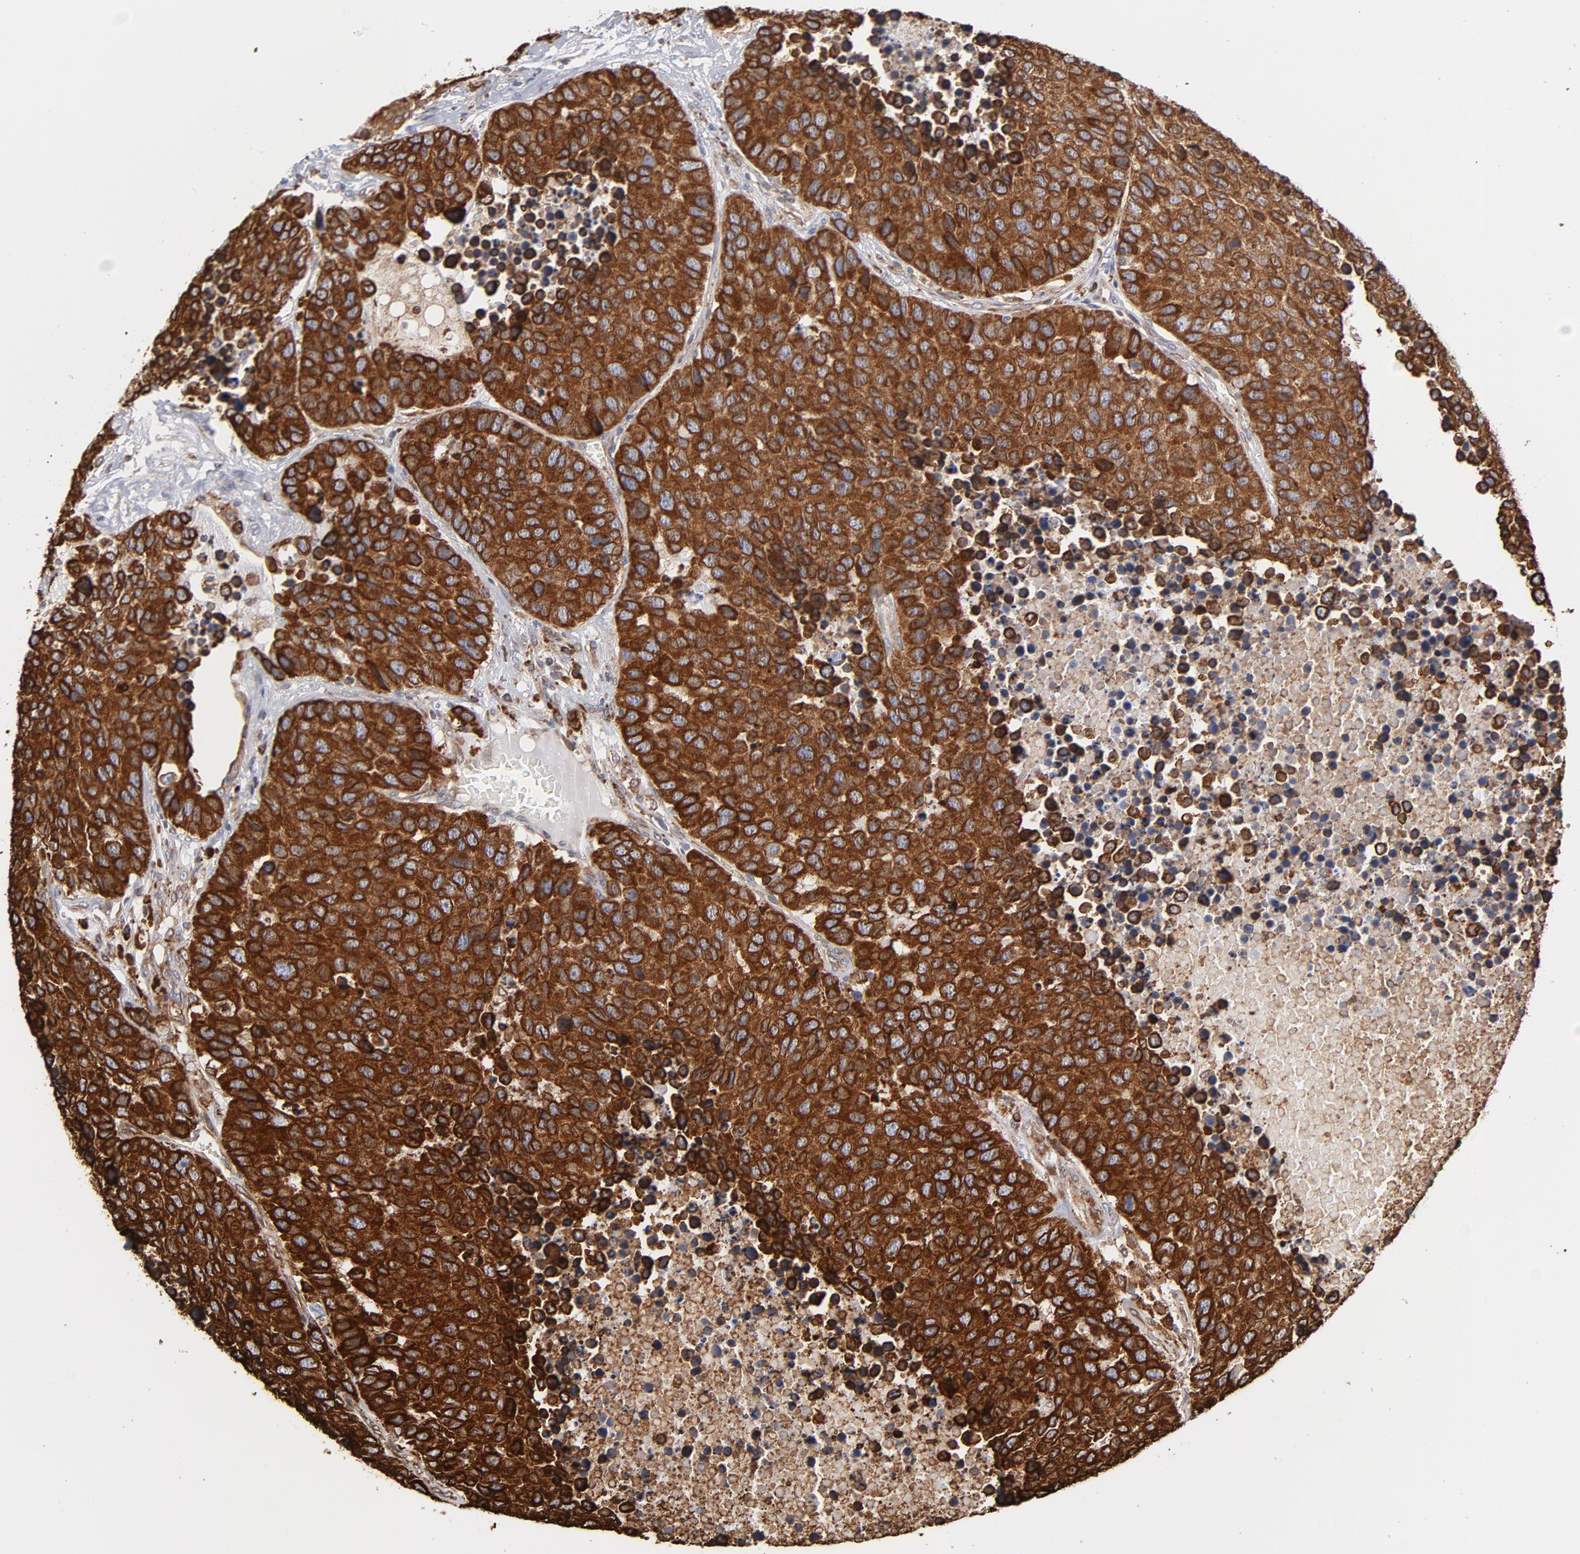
{"staining": {"intensity": "strong", "quantity": ">75%", "location": "cytoplasmic/membranous"}, "tissue": "carcinoid", "cell_type": "Tumor cells", "image_type": "cancer", "snomed": [{"axis": "morphology", "description": "Carcinoid, malignant, NOS"}, {"axis": "topography", "description": "Lung"}], "caption": "About >75% of tumor cells in human malignant carcinoid reveal strong cytoplasmic/membranous protein staining as visualized by brown immunohistochemical staining.", "gene": "CANX", "patient": {"sex": "male", "age": 60}}